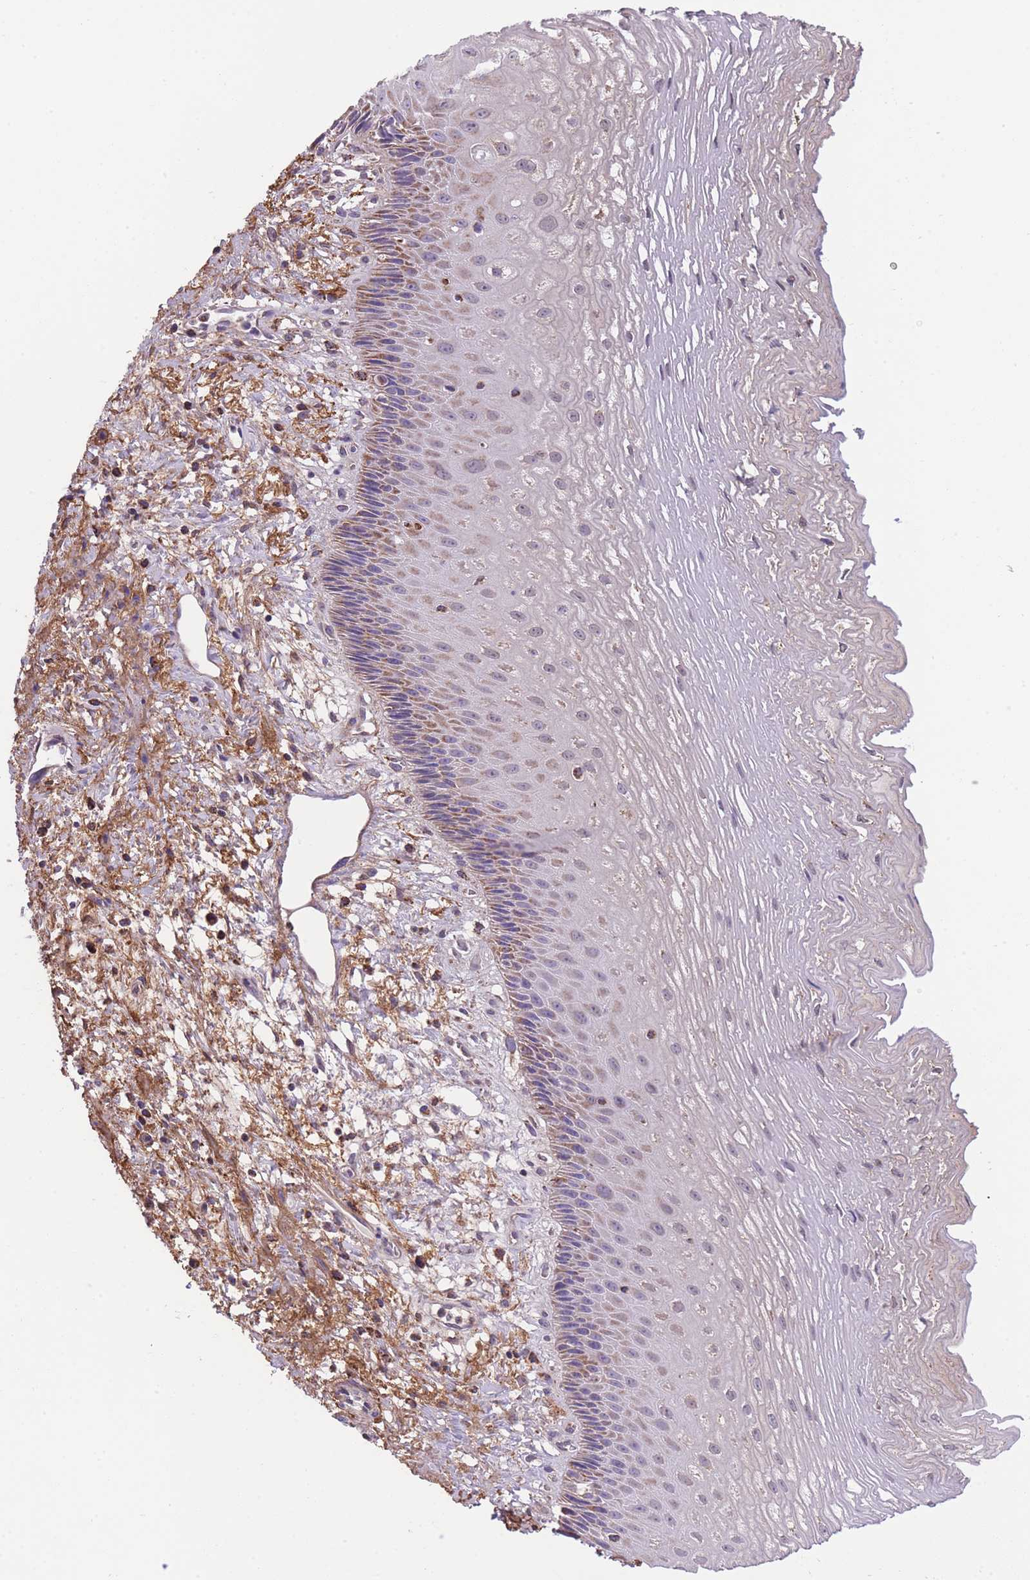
{"staining": {"intensity": "moderate", "quantity": "25%-75%", "location": "cytoplasmic/membranous,nuclear"}, "tissue": "esophagus", "cell_type": "Squamous epithelial cells", "image_type": "normal", "snomed": [{"axis": "morphology", "description": "Normal tissue, NOS"}, {"axis": "topography", "description": "Esophagus"}], "caption": "IHC (DAB (3,3'-diaminobenzidine)) staining of benign esophagus exhibits moderate cytoplasmic/membranous,nuclear protein expression in approximately 25%-75% of squamous epithelial cells.", "gene": "ST3GAL3", "patient": {"sex": "male", "age": 60}}